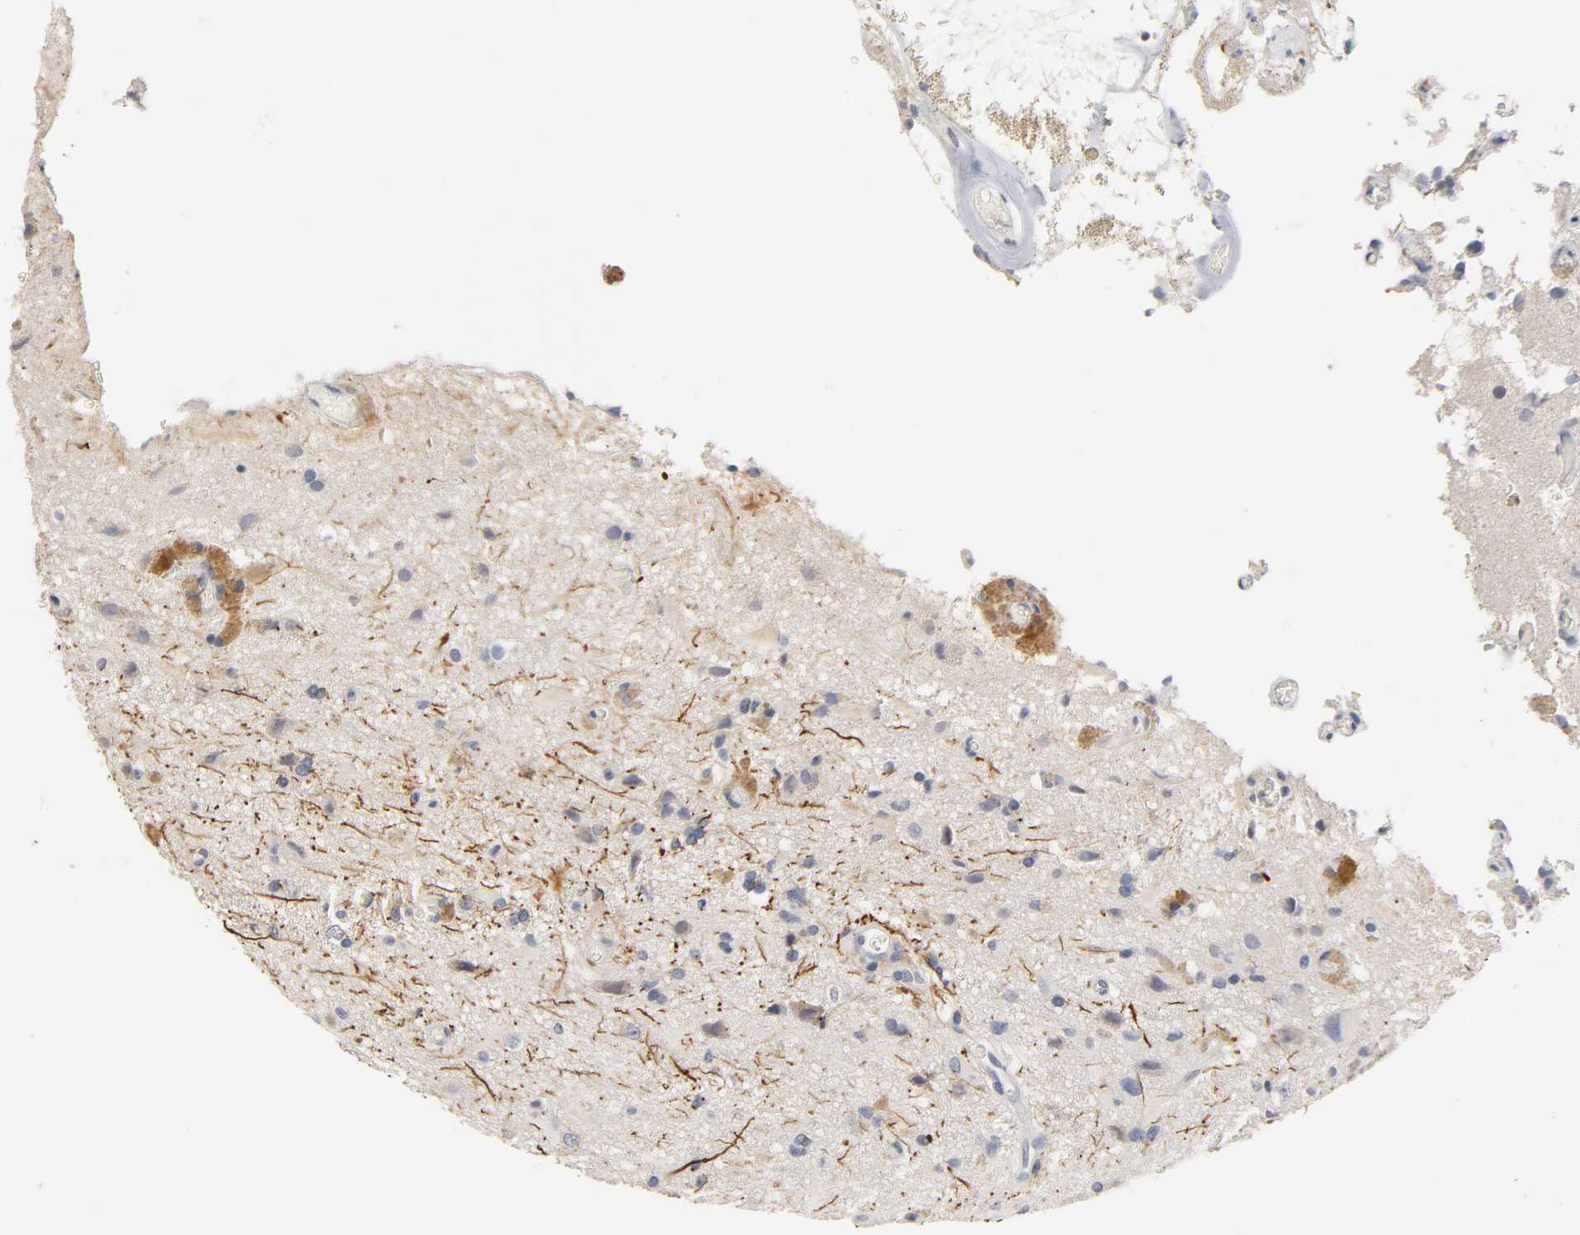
{"staining": {"intensity": "negative", "quantity": "none", "location": "none"}, "tissue": "glioma", "cell_type": "Tumor cells", "image_type": "cancer", "snomed": [{"axis": "morphology", "description": "Glioma, malignant, High grade"}, {"axis": "topography", "description": "Brain"}], "caption": "Malignant glioma (high-grade) stained for a protein using IHC displays no staining tumor cells.", "gene": "OVOL1", "patient": {"sex": "male", "age": 47}}